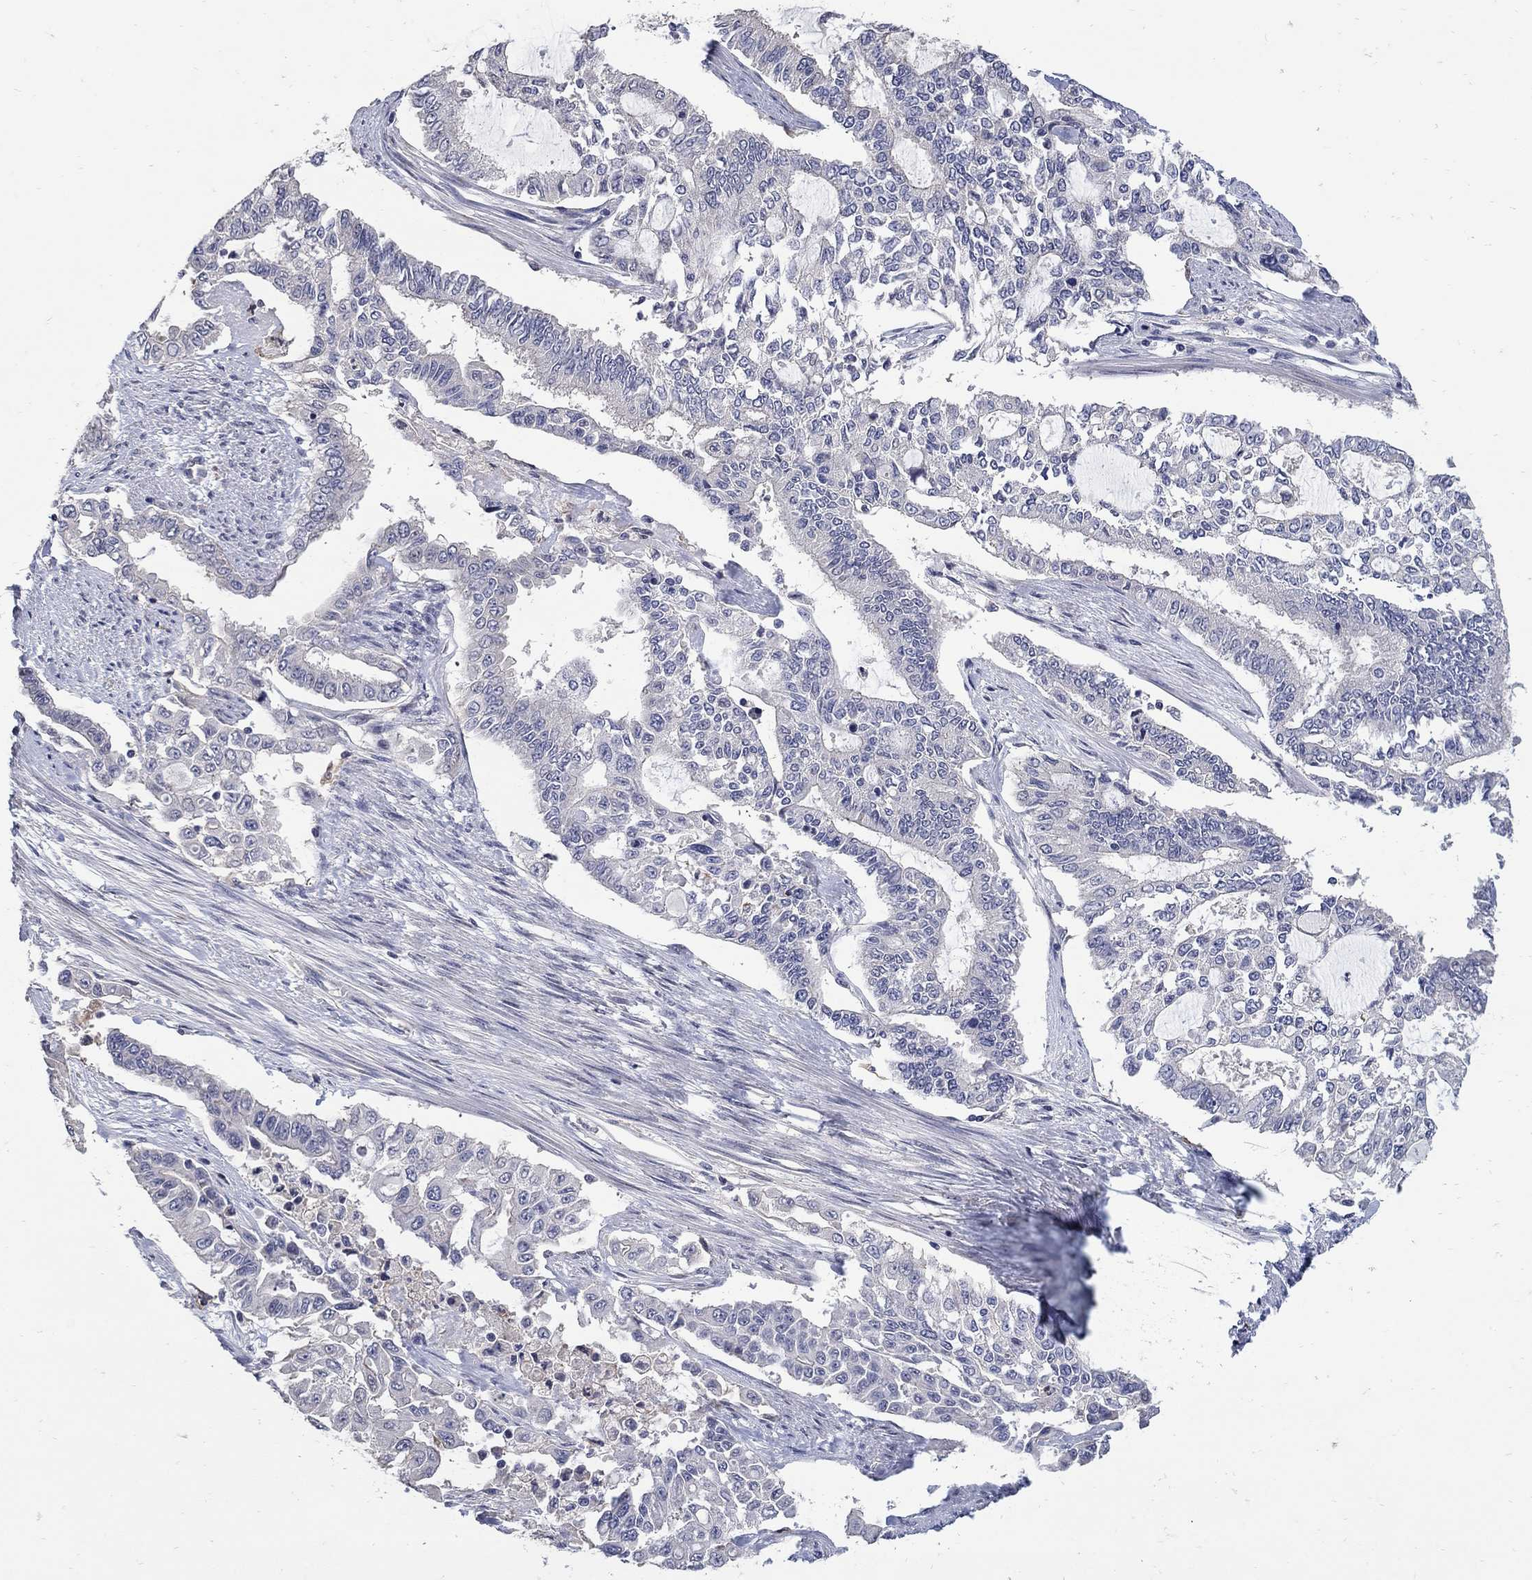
{"staining": {"intensity": "negative", "quantity": "none", "location": "none"}, "tissue": "endometrial cancer", "cell_type": "Tumor cells", "image_type": "cancer", "snomed": [{"axis": "morphology", "description": "Adenocarcinoma, NOS"}, {"axis": "topography", "description": "Uterus"}], "caption": "This is an IHC micrograph of human endometrial cancer (adenocarcinoma). There is no staining in tumor cells.", "gene": "CETN1", "patient": {"sex": "female", "age": 59}}